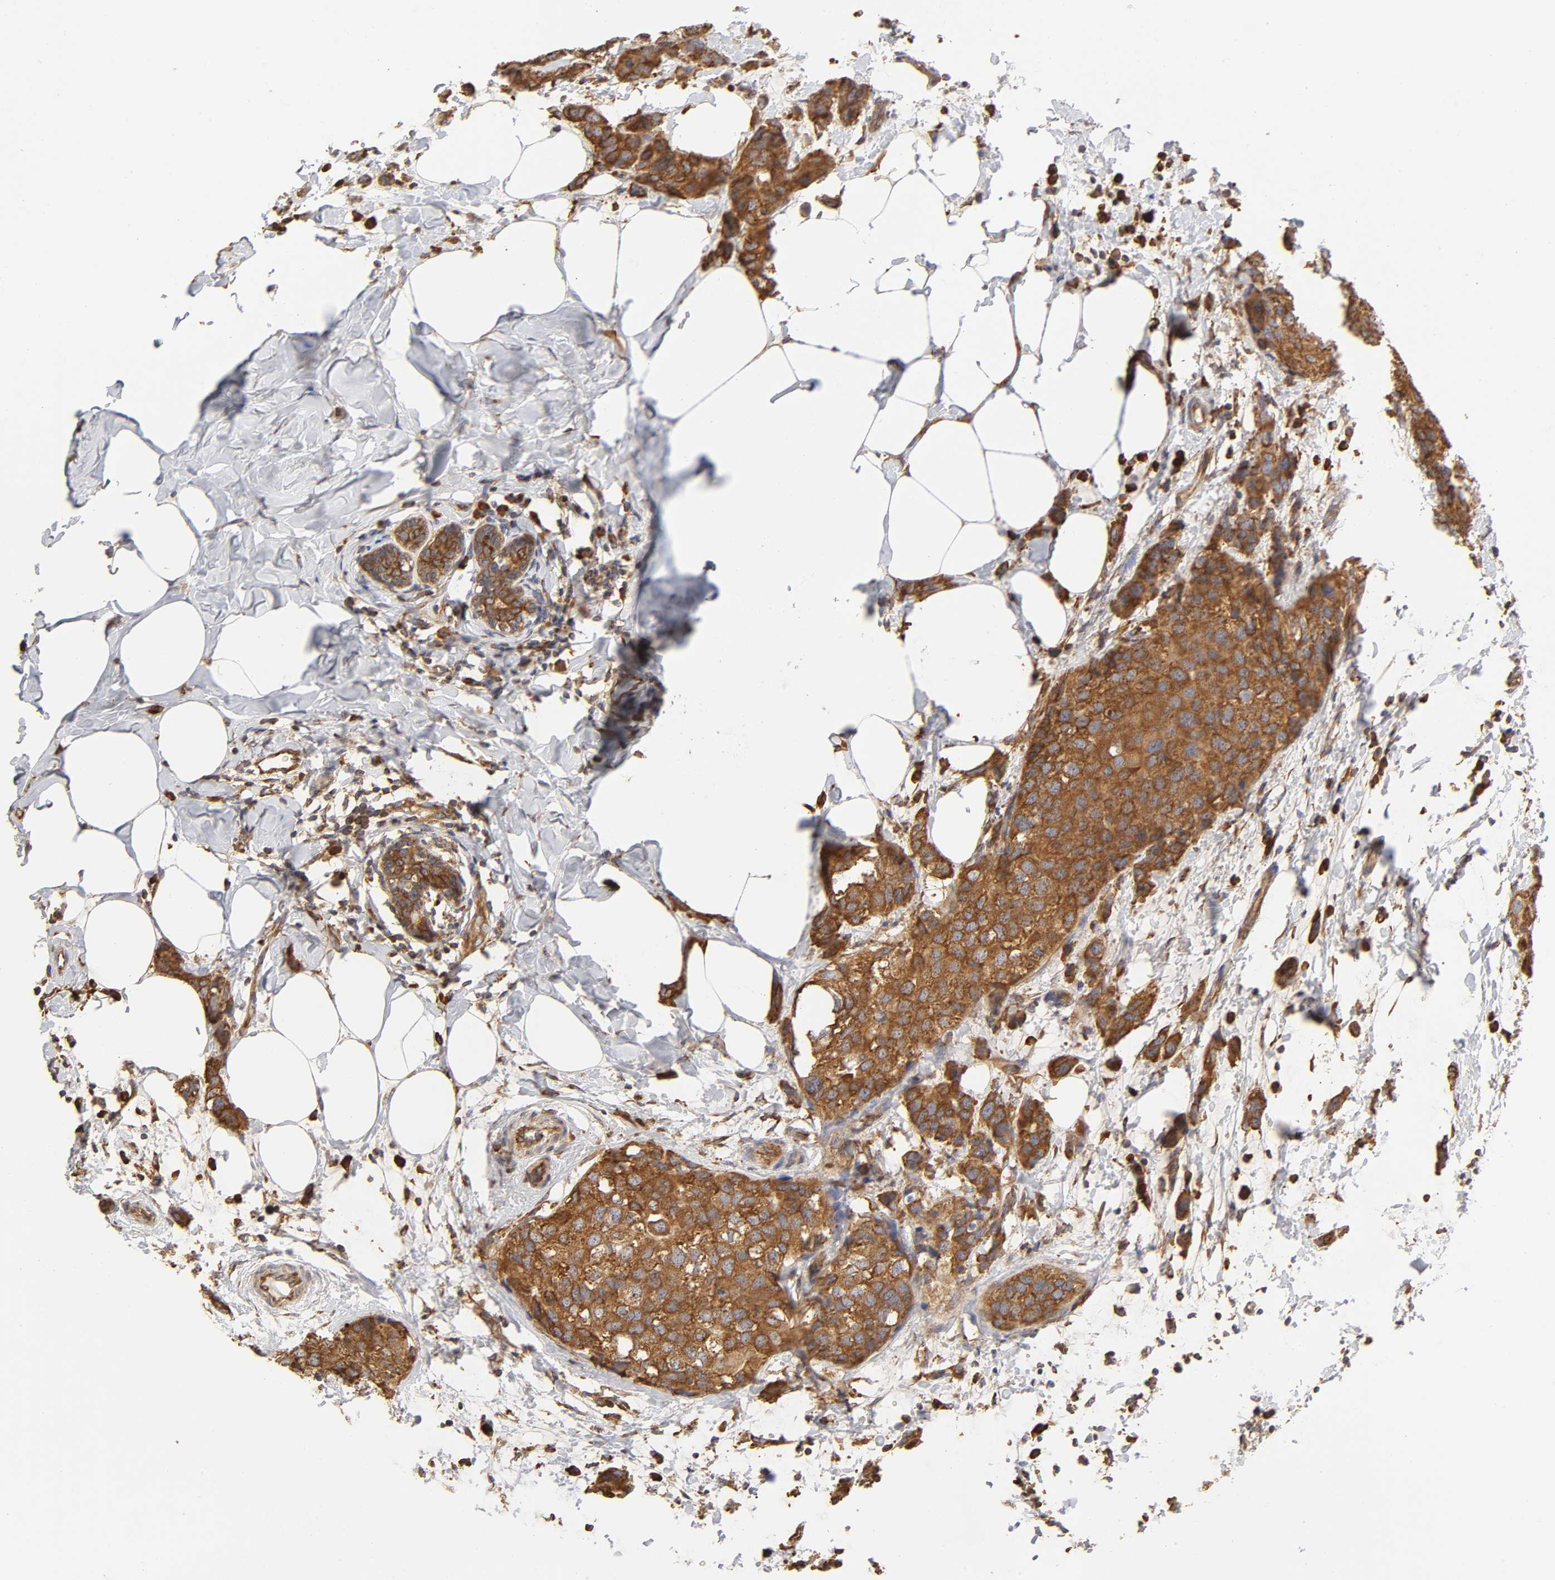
{"staining": {"intensity": "strong", "quantity": ">75%", "location": "cytoplasmic/membranous"}, "tissue": "breast cancer", "cell_type": "Tumor cells", "image_type": "cancer", "snomed": [{"axis": "morphology", "description": "Normal tissue, NOS"}, {"axis": "morphology", "description": "Duct carcinoma"}, {"axis": "topography", "description": "Breast"}], "caption": "This is an image of immunohistochemistry staining of breast cancer, which shows strong expression in the cytoplasmic/membranous of tumor cells.", "gene": "RPL14", "patient": {"sex": "female", "age": 50}}